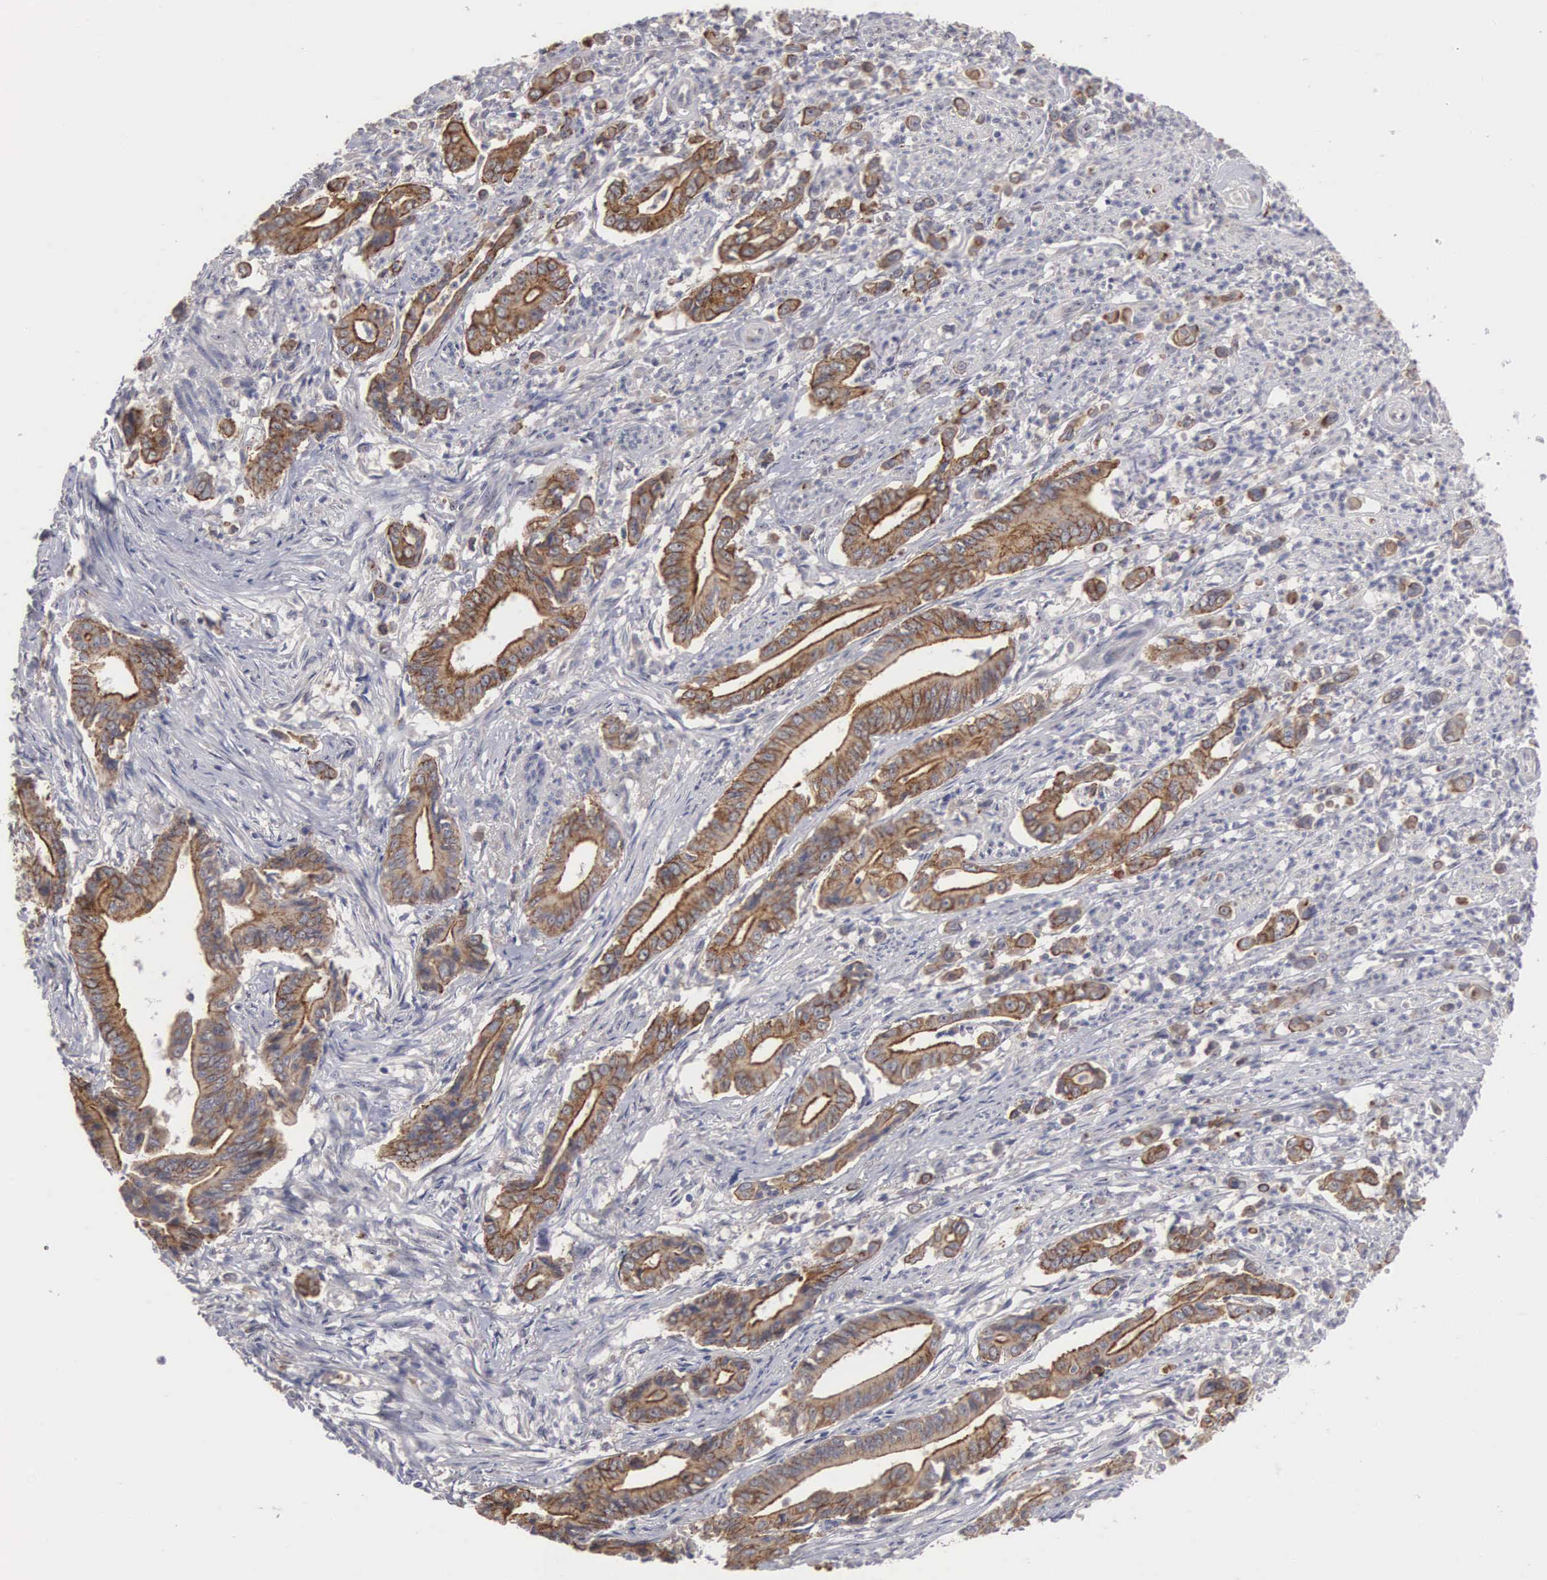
{"staining": {"intensity": "moderate", "quantity": ">75%", "location": "cytoplasmic/membranous,nuclear"}, "tissue": "stomach cancer", "cell_type": "Tumor cells", "image_type": "cancer", "snomed": [{"axis": "morphology", "description": "Adenocarcinoma, NOS"}, {"axis": "topography", "description": "Stomach"}], "caption": "The micrograph shows immunohistochemical staining of adenocarcinoma (stomach). There is moderate cytoplasmic/membranous and nuclear positivity is identified in approximately >75% of tumor cells. (DAB (3,3'-diaminobenzidine) = brown stain, brightfield microscopy at high magnification).", "gene": "AMN", "patient": {"sex": "female", "age": 76}}